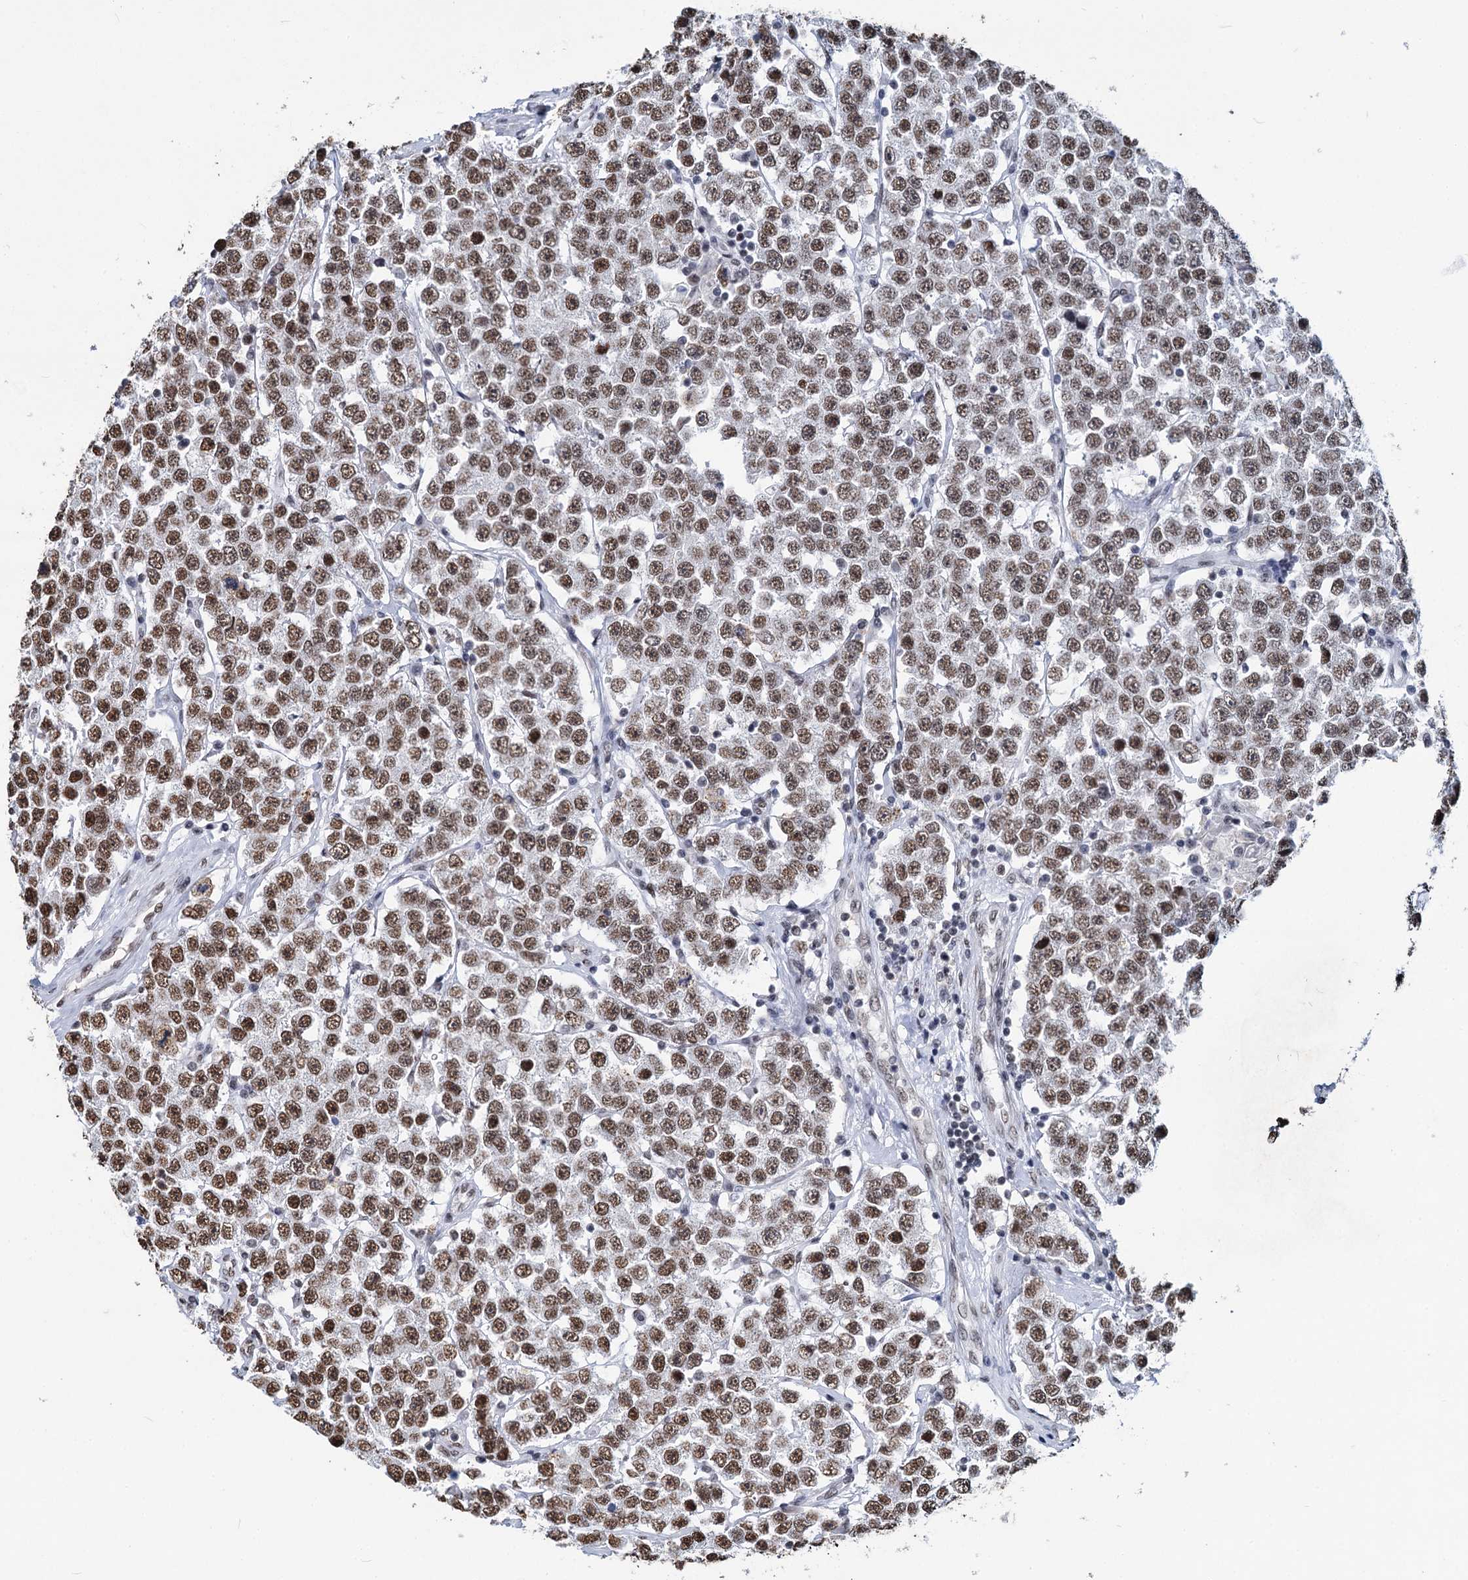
{"staining": {"intensity": "moderate", "quantity": ">75%", "location": "nuclear"}, "tissue": "testis cancer", "cell_type": "Tumor cells", "image_type": "cancer", "snomed": [{"axis": "morphology", "description": "Seminoma, NOS"}, {"axis": "topography", "description": "Testis"}], "caption": "Immunohistochemistry (IHC) (DAB (3,3'-diaminobenzidine)) staining of human testis cancer (seminoma) displays moderate nuclear protein positivity in about >75% of tumor cells. (DAB (3,3'-diaminobenzidine) = brown stain, brightfield microscopy at high magnification).", "gene": "PARPBP", "patient": {"sex": "male", "age": 28}}